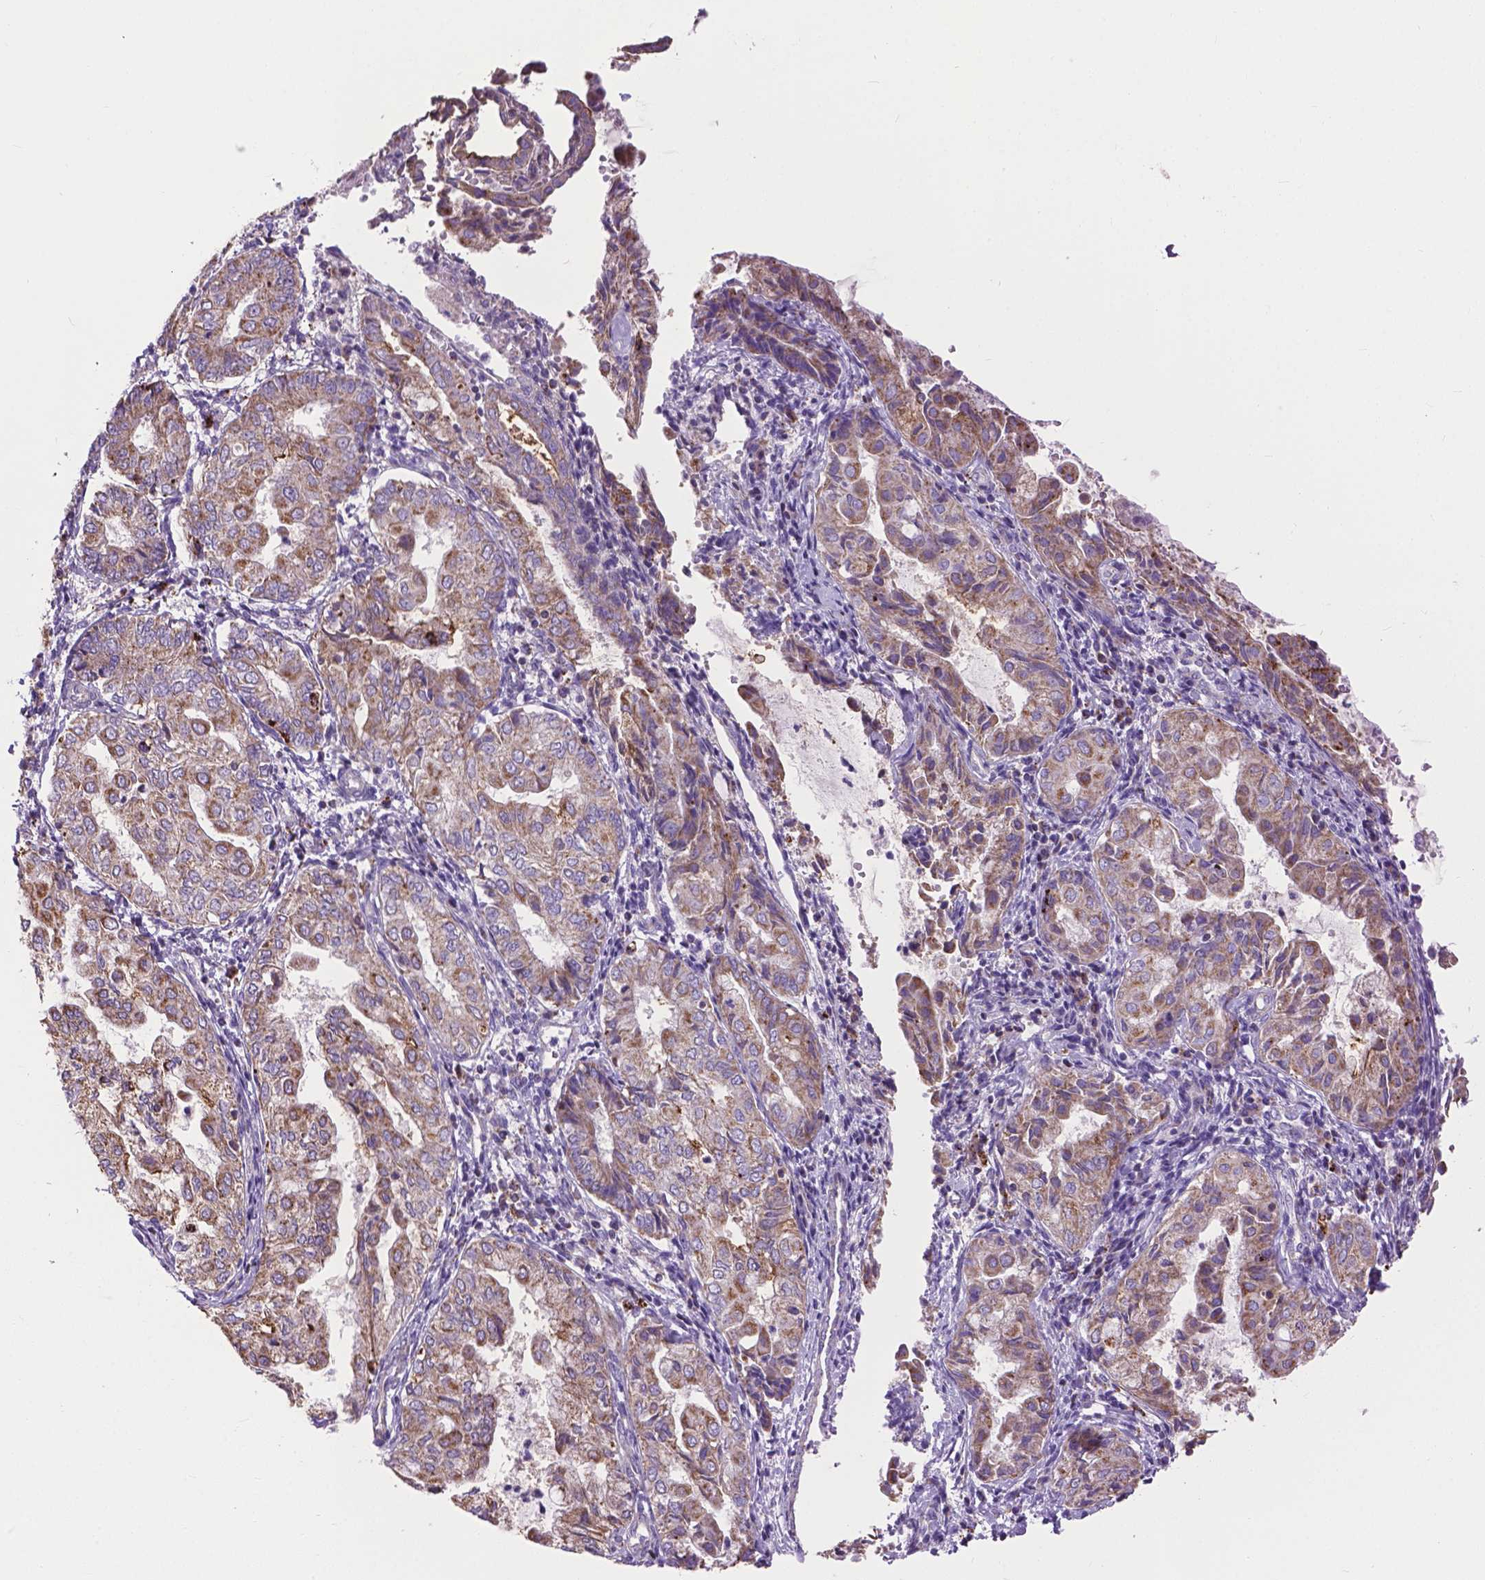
{"staining": {"intensity": "moderate", "quantity": ">75%", "location": "cytoplasmic/membranous"}, "tissue": "endometrial cancer", "cell_type": "Tumor cells", "image_type": "cancer", "snomed": [{"axis": "morphology", "description": "Adenocarcinoma, NOS"}, {"axis": "topography", "description": "Endometrium"}], "caption": "A medium amount of moderate cytoplasmic/membranous expression is appreciated in approximately >75% of tumor cells in adenocarcinoma (endometrial) tissue. The staining was performed using DAB (3,3'-diaminobenzidine) to visualize the protein expression in brown, while the nuclei were stained in blue with hematoxylin (Magnification: 20x).", "gene": "VDAC1", "patient": {"sex": "female", "age": 68}}